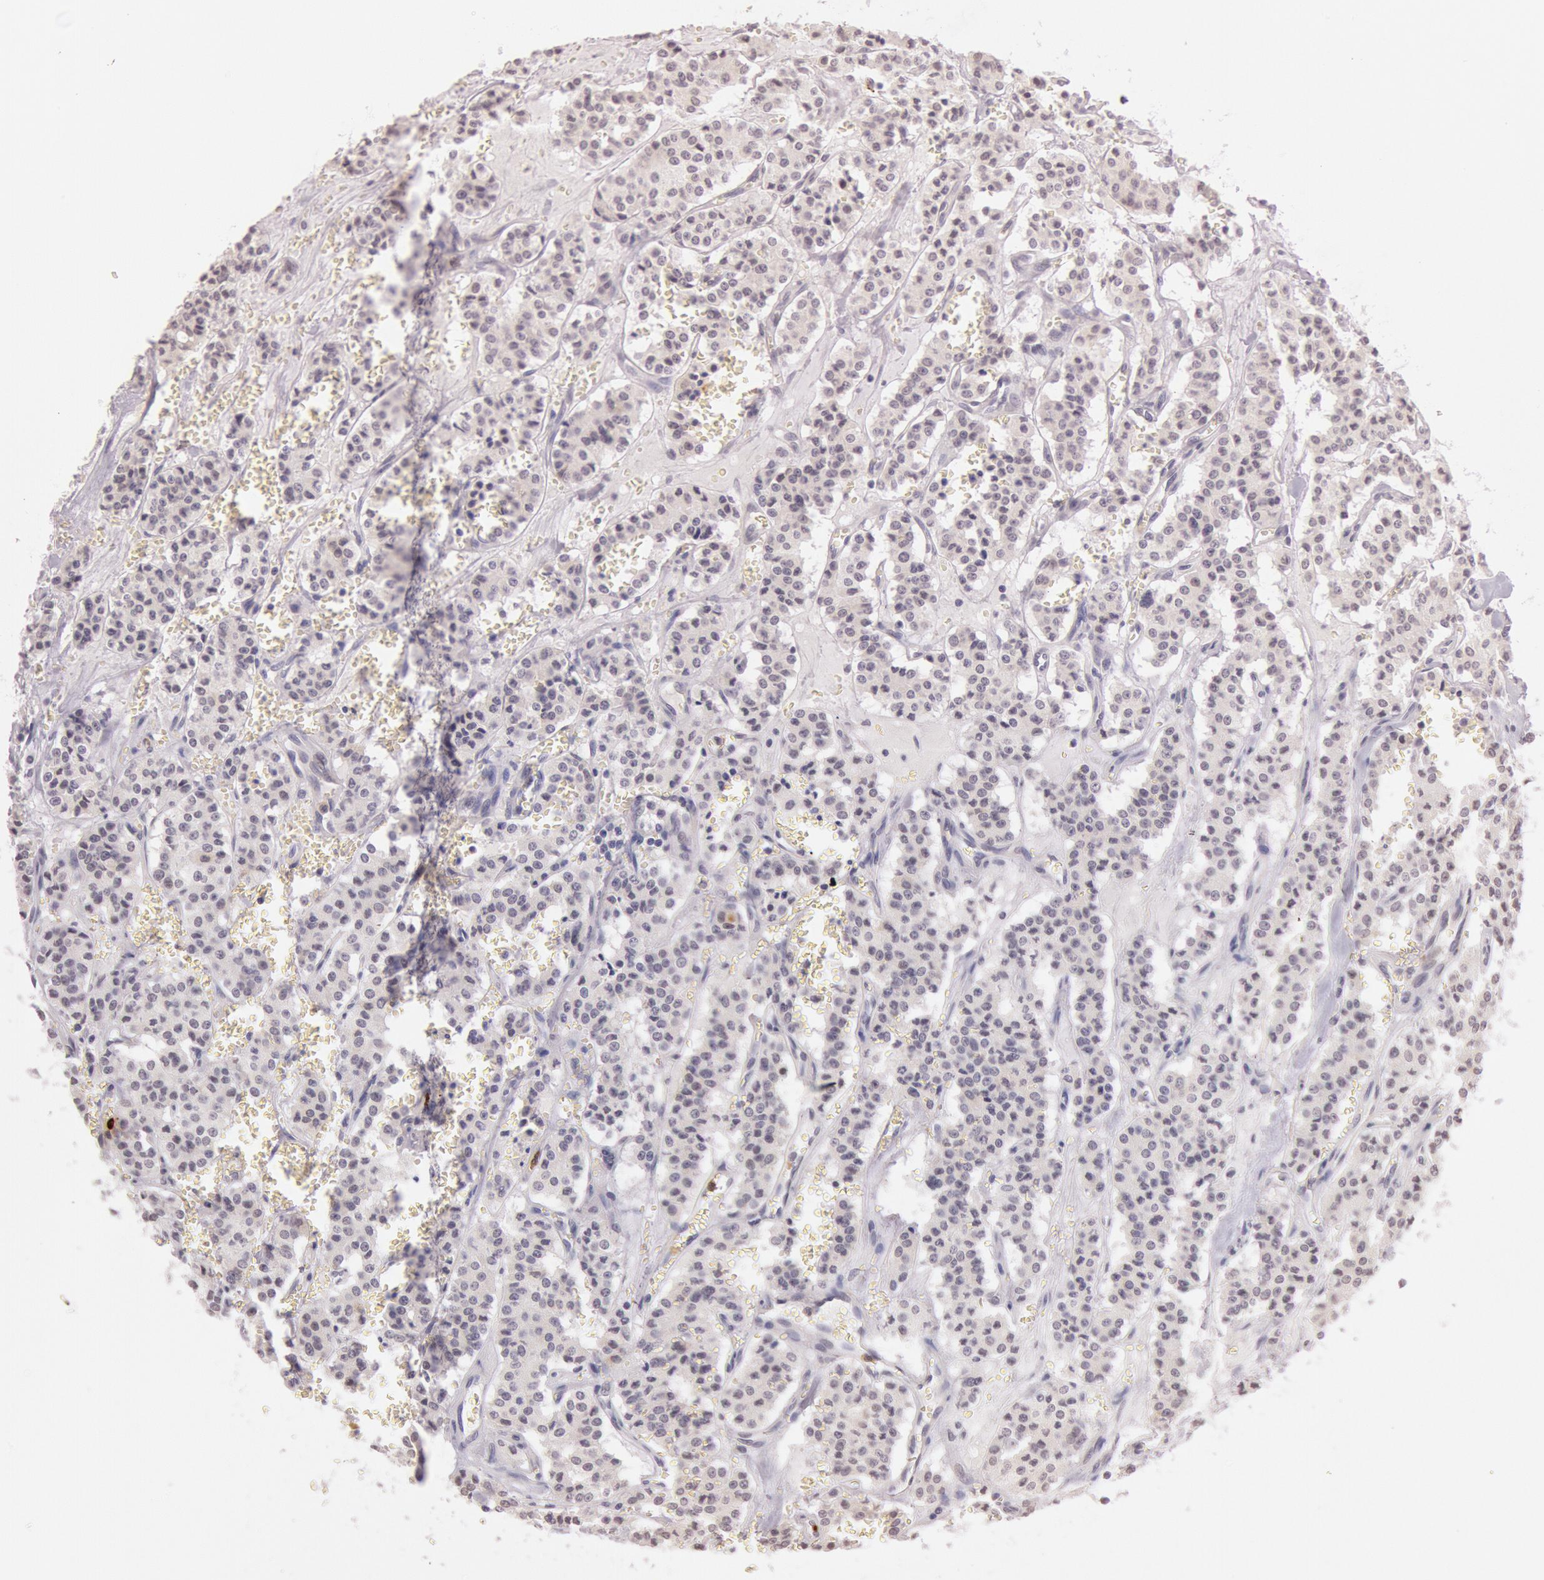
{"staining": {"intensity": "negative", "quantity": "none", "location": "none"}, "tissue": "carcinoid", "cell_type": "Tumor cells", "image_type": "cancer", "snomed": [{"axis": "morphology", "description": "Carcinoid, malignant, NOS"}, {"axis": "topography", "description": "Bronchus"}], "caption": "Tumor cells are negative for protein expression in human carcinoid. (DAB immunohistochemistry visualized using brightfield microscopy, high magnification).", "gene": "KDM6A", "patient": {"sex": "male", "age": 55}}